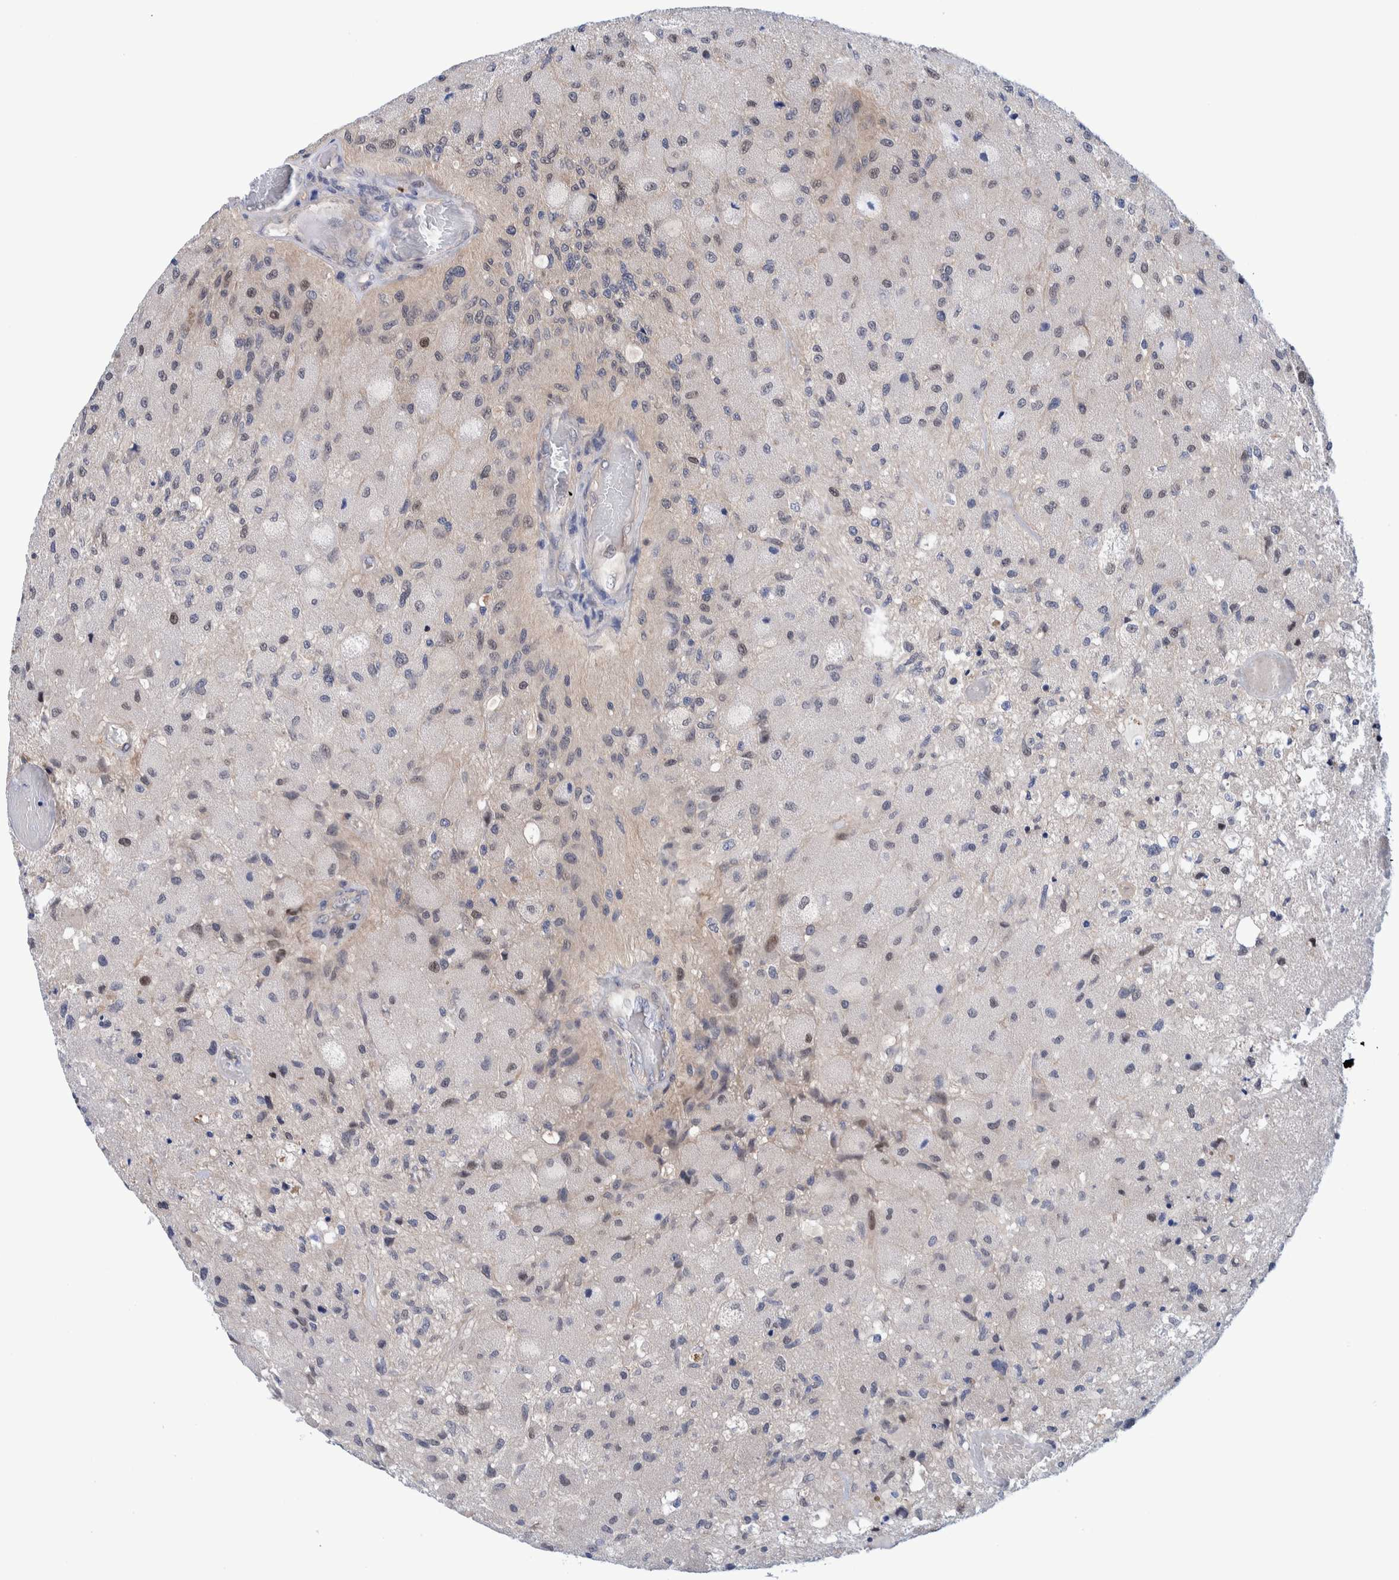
{"staining": {"intensity": "weak", "quantity": "25%-75%", "location": "nuclear"}, "tissue": "glioma", "cell_type": "Tumor cells", "image_type": "cancer", "snomed": [{"axis": "morphology", "description": "Normal tissue, NOS"}, {"axis": "morphology", "description": "Glioma, malignant, High grade"}, {"axis": "topography", "description": "Cerebral cortex"}], "caption": "Protein expression analysis of high-grade glioma (malignant) demonstrates weak nuclear staining in approximately 25%-75% of tumor cells. The staining was performed using DAB (3,3'-diaminobenzidine), with brown indicating positive protein expression. Nuclei are stained blue with hematoxylin.", "gene": "PFAS", "patient": {"sex": "male", "age": 77}}